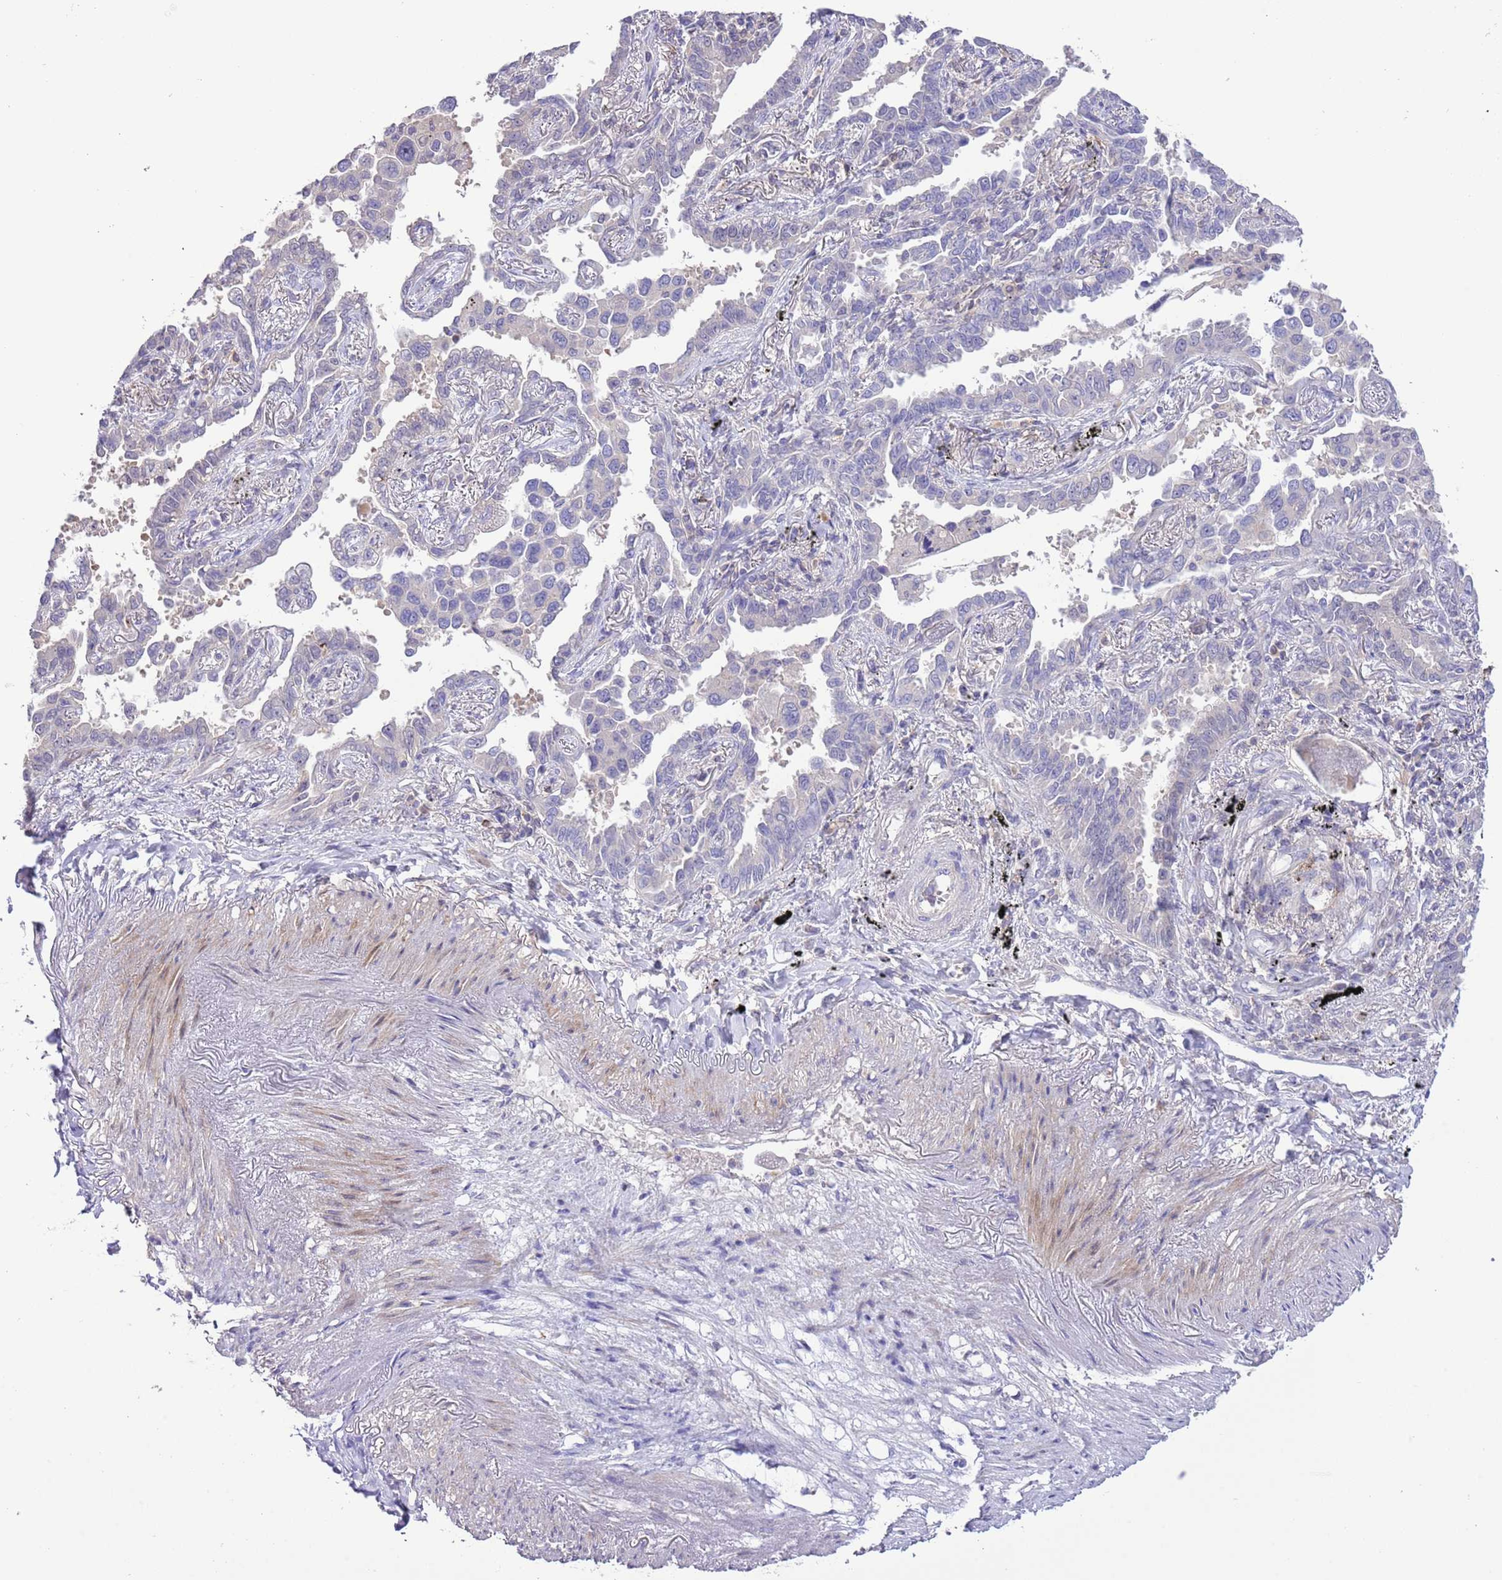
{"staining": {"intensity": "negative", "quantity": "none", "location": "none"}, "tissue": "lung cancer", "cell_type": "Tumor cells", "image_type": "cancer", "snomed": [{"axis": "morphology", "description": "Adenocarcinoma, NOS"}, {"axis": "topography", "description": "Lung"}], "caption": "Tumor cells are negative for brown protein staining in lung cancer (adenocarcinoma). (DAB (3,3'-diaminobenzidine) immunohistochemistry (IHC) with hematoxylin counter stain).", "gene": "PRR32", "patient": {"sex": "male", "age": 67}}